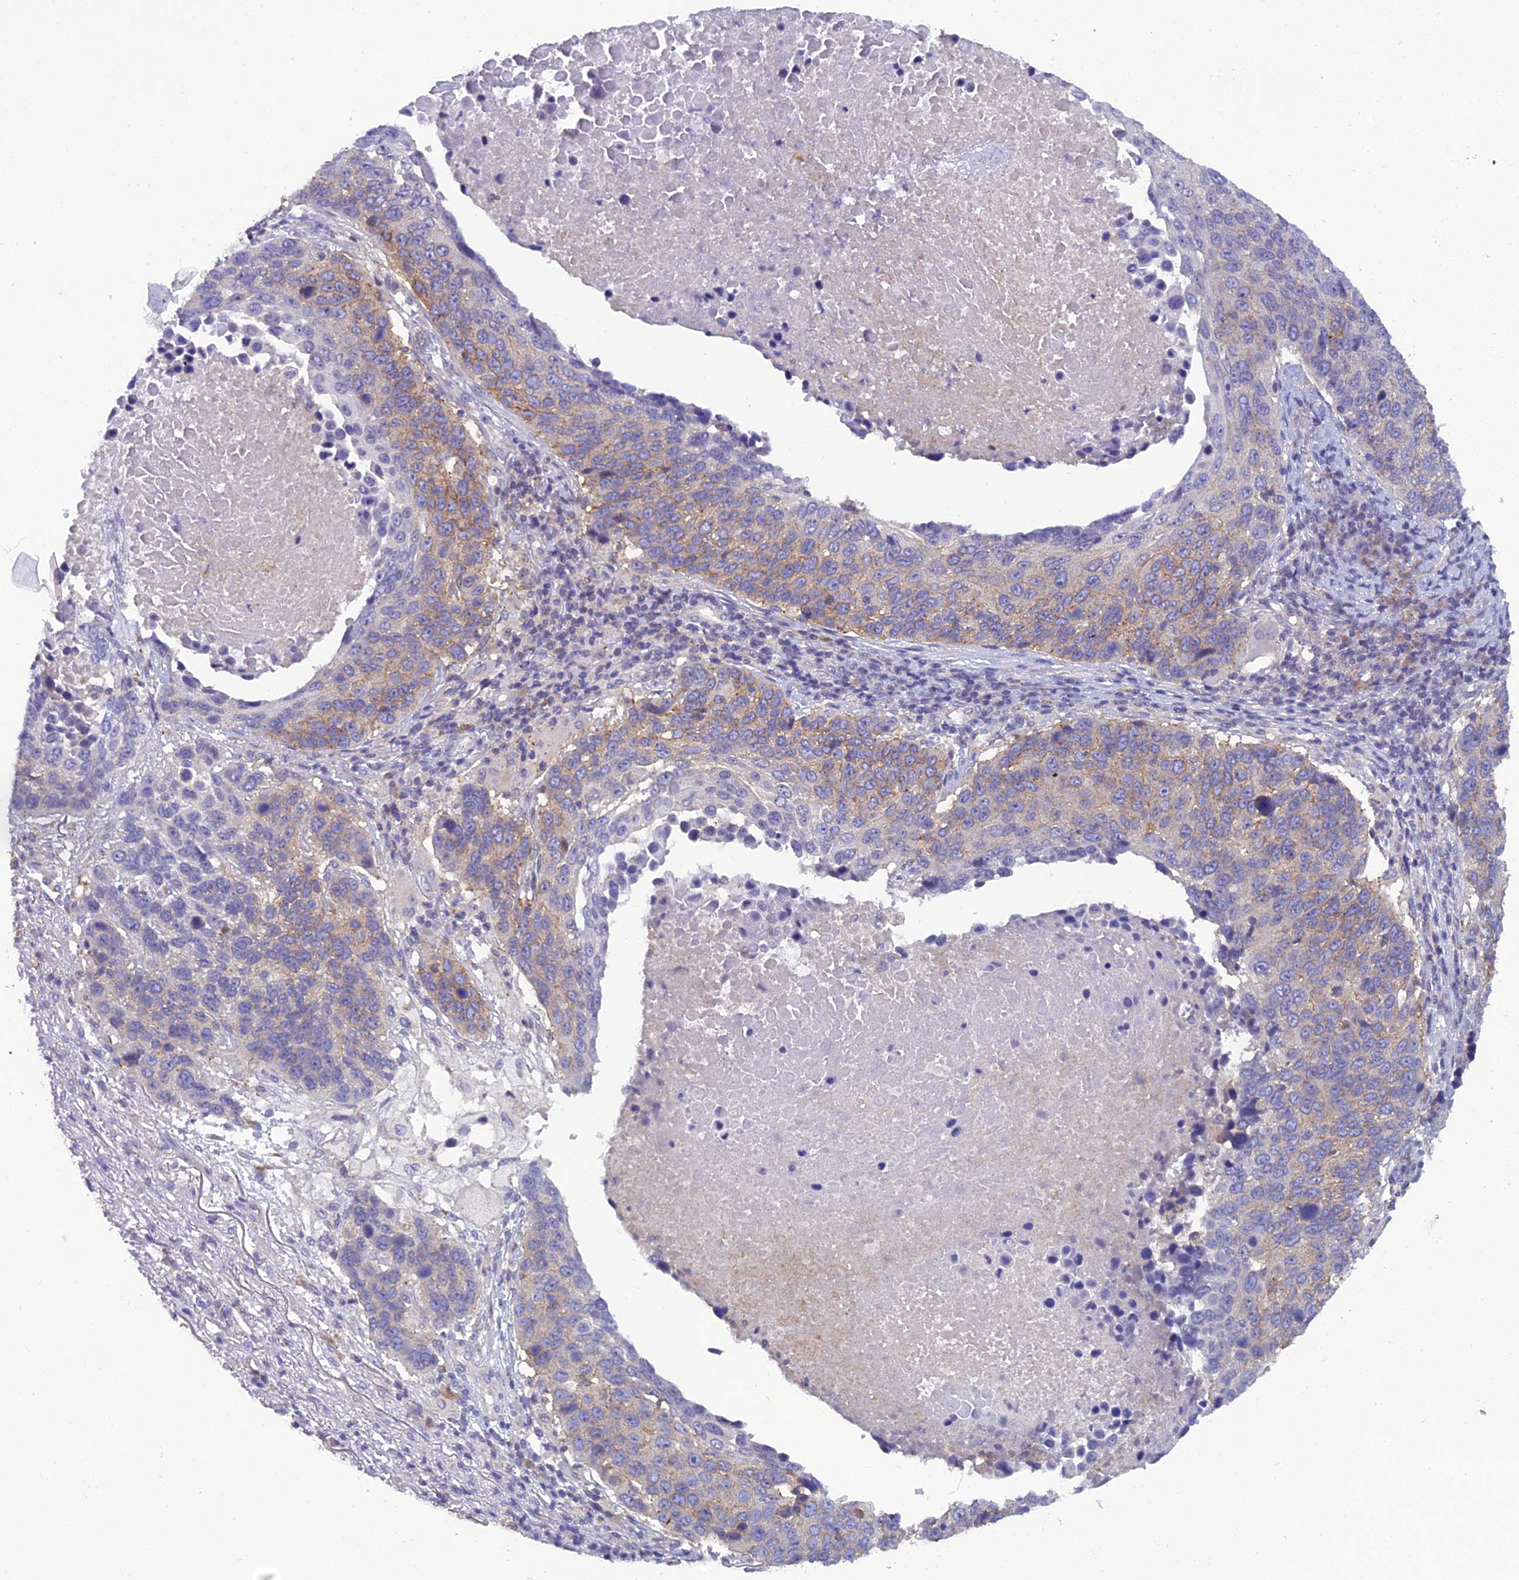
{"staining": {"intensity": "moderate", "quantity": "<25%", "location": "cytoplasmic/membranous"}, "tissue": "lung cancer", "cell_type": "Tumor cells", "image_type": "cancer", "snomed": [{"axis": "morphology", "description": "Normal tissue, NOS"}, {"axis": "morphology", "description": "Squamous cell carcinoma, NOS"}, {"axis": "topography", "description": "Lymph node"}, {"axis": "topography", "description": "Lung"}], "caption": "Moderate cytoplasmic/membranous expression for a protein is present in about <25% of tumor cells of lung cancer using immunohistochemistry.", "gene": "GOLPH3", "patient": {"sex": "male", "age": 66}}